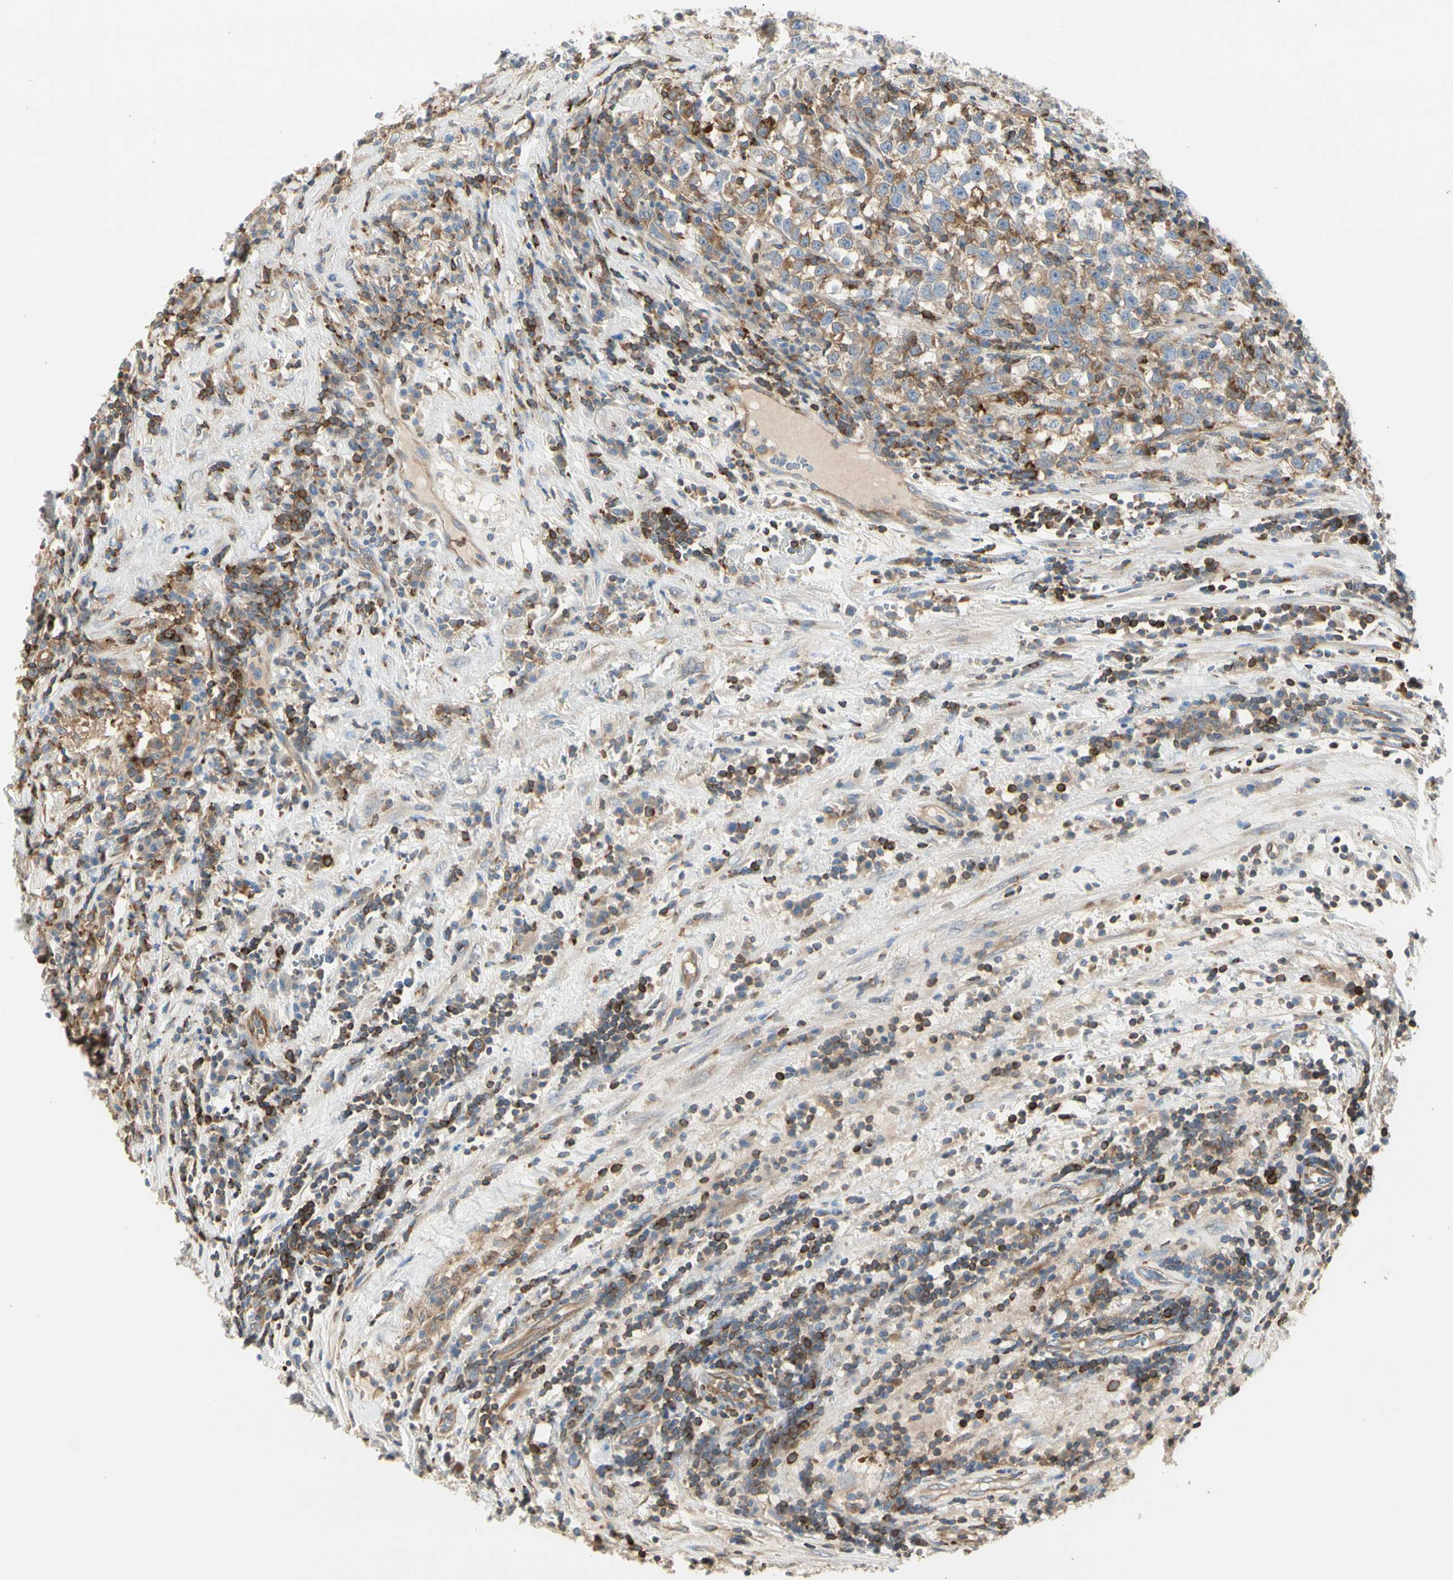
{"staining": {"intensity": "moderate", "quantity": ">75%", "location": "cytoplasmic/membranous"}, "tissue": "testis cancer", "cell_type": "Tumor cells", "image_type": "cancer", "snomed": [{"axis": "morphology", "description": "Seminoma, NOS"}, {"axis": "topography", "description": "Testis"}], "caption": "Approximately >75% of tumor cells in testis seminoma exhibit moderate cytoplasmic/membranous protein staining as visualized by brown immunohistochemical staining.", "gene": "NFKB2", "patient": {"sex": "male", "age": 43}}